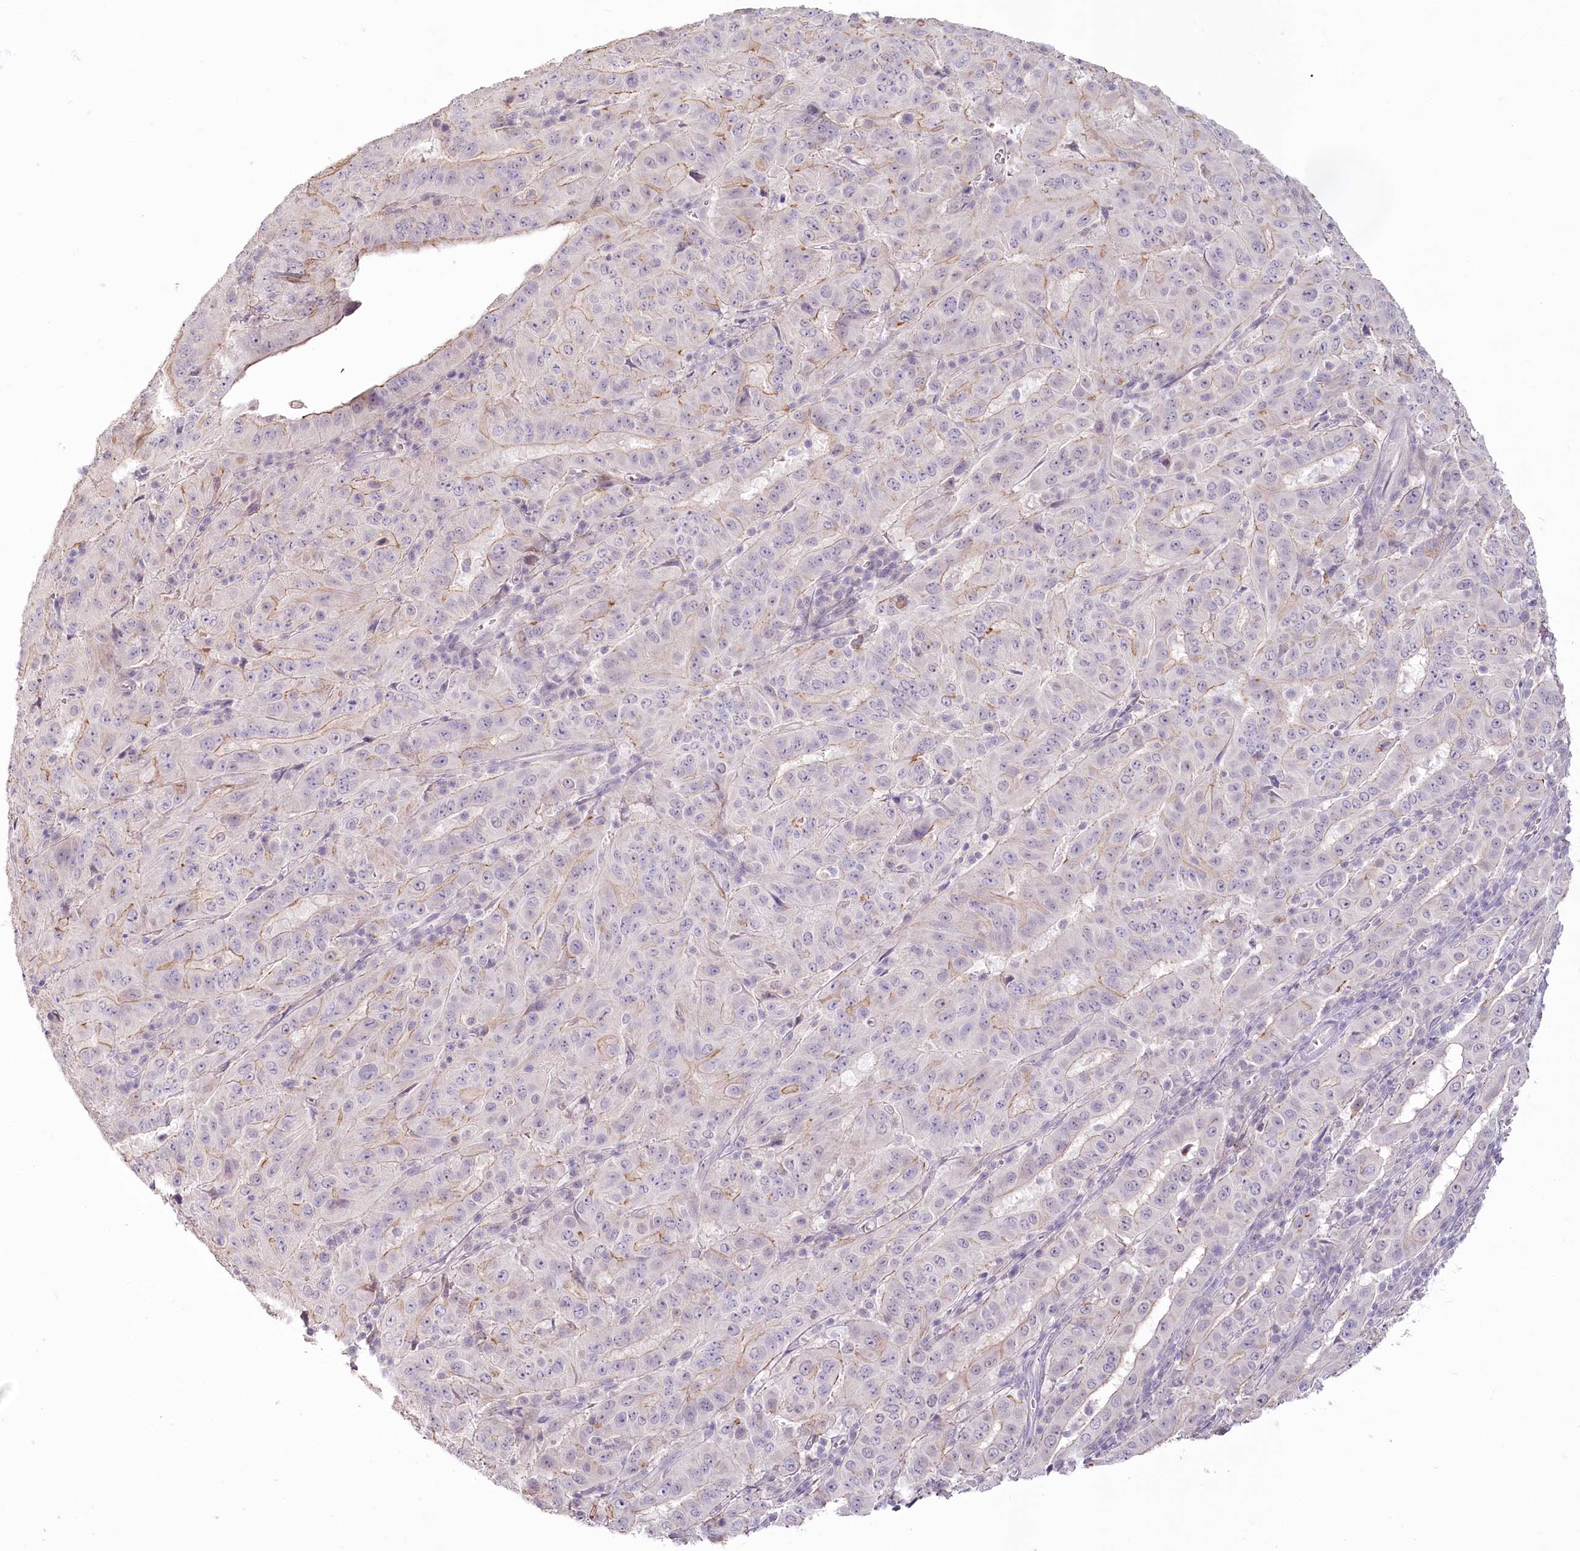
{"staining": {"intensity": "weak", "quantity": "<25%", "location": "cytoplasmic/membranous"}, "tissue": "pancreatic cancer", "cell_type": "Tumor cells", "image_type": "cancer", "snomed": [{"axis": "morphology", "description": "Adenocarcinoma, NOS"}, {"axis": "topography", "description": "Pancreas"}], "caption": "A histopathology image of pancreatic adenocarcinoma stained for a protein exhibits no brown staining in tumor cells.", "gene": "USP11", "patient": {"sex": "male", "age": 63}}